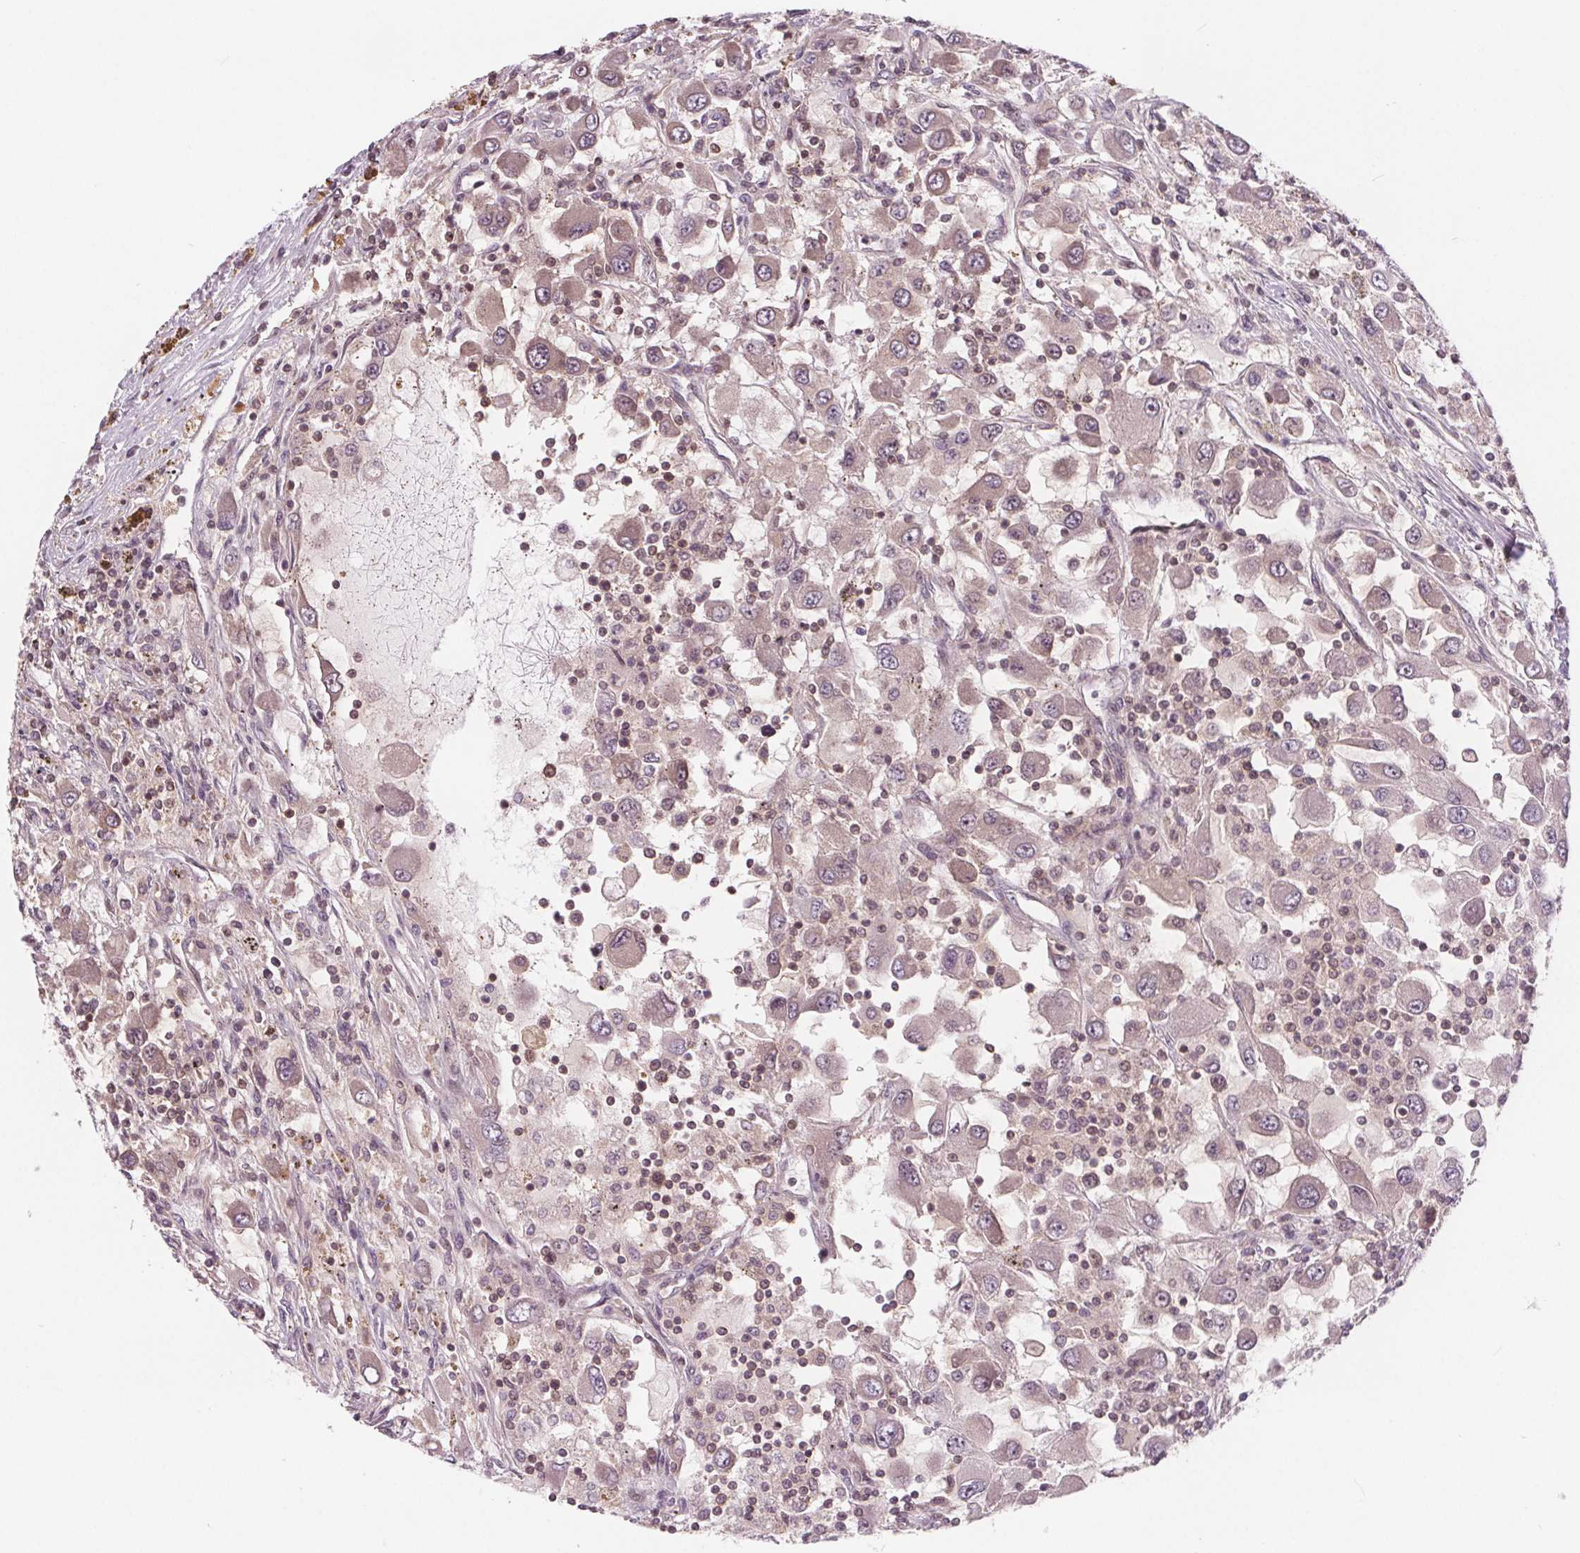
{"staining": {"intensity": "weak", "quantity": ">75%", "location": "cytoplasmic/membranous"}, "tissue": "renal cancer", "cell_type": "Tumor cells", "image_type": "cancer", "snomed": [{"axis": "morphology", "description": "Adenocarcinoma, NOS"}, {"axis": "topography", "description": "Kidney"}], "caption": "Renal adenocarcinoma stained with a protein marker exhibits weak staining in tumor cells.", "gene": "HIF1AN", "patient": {"sex": "female", "age": 67}}